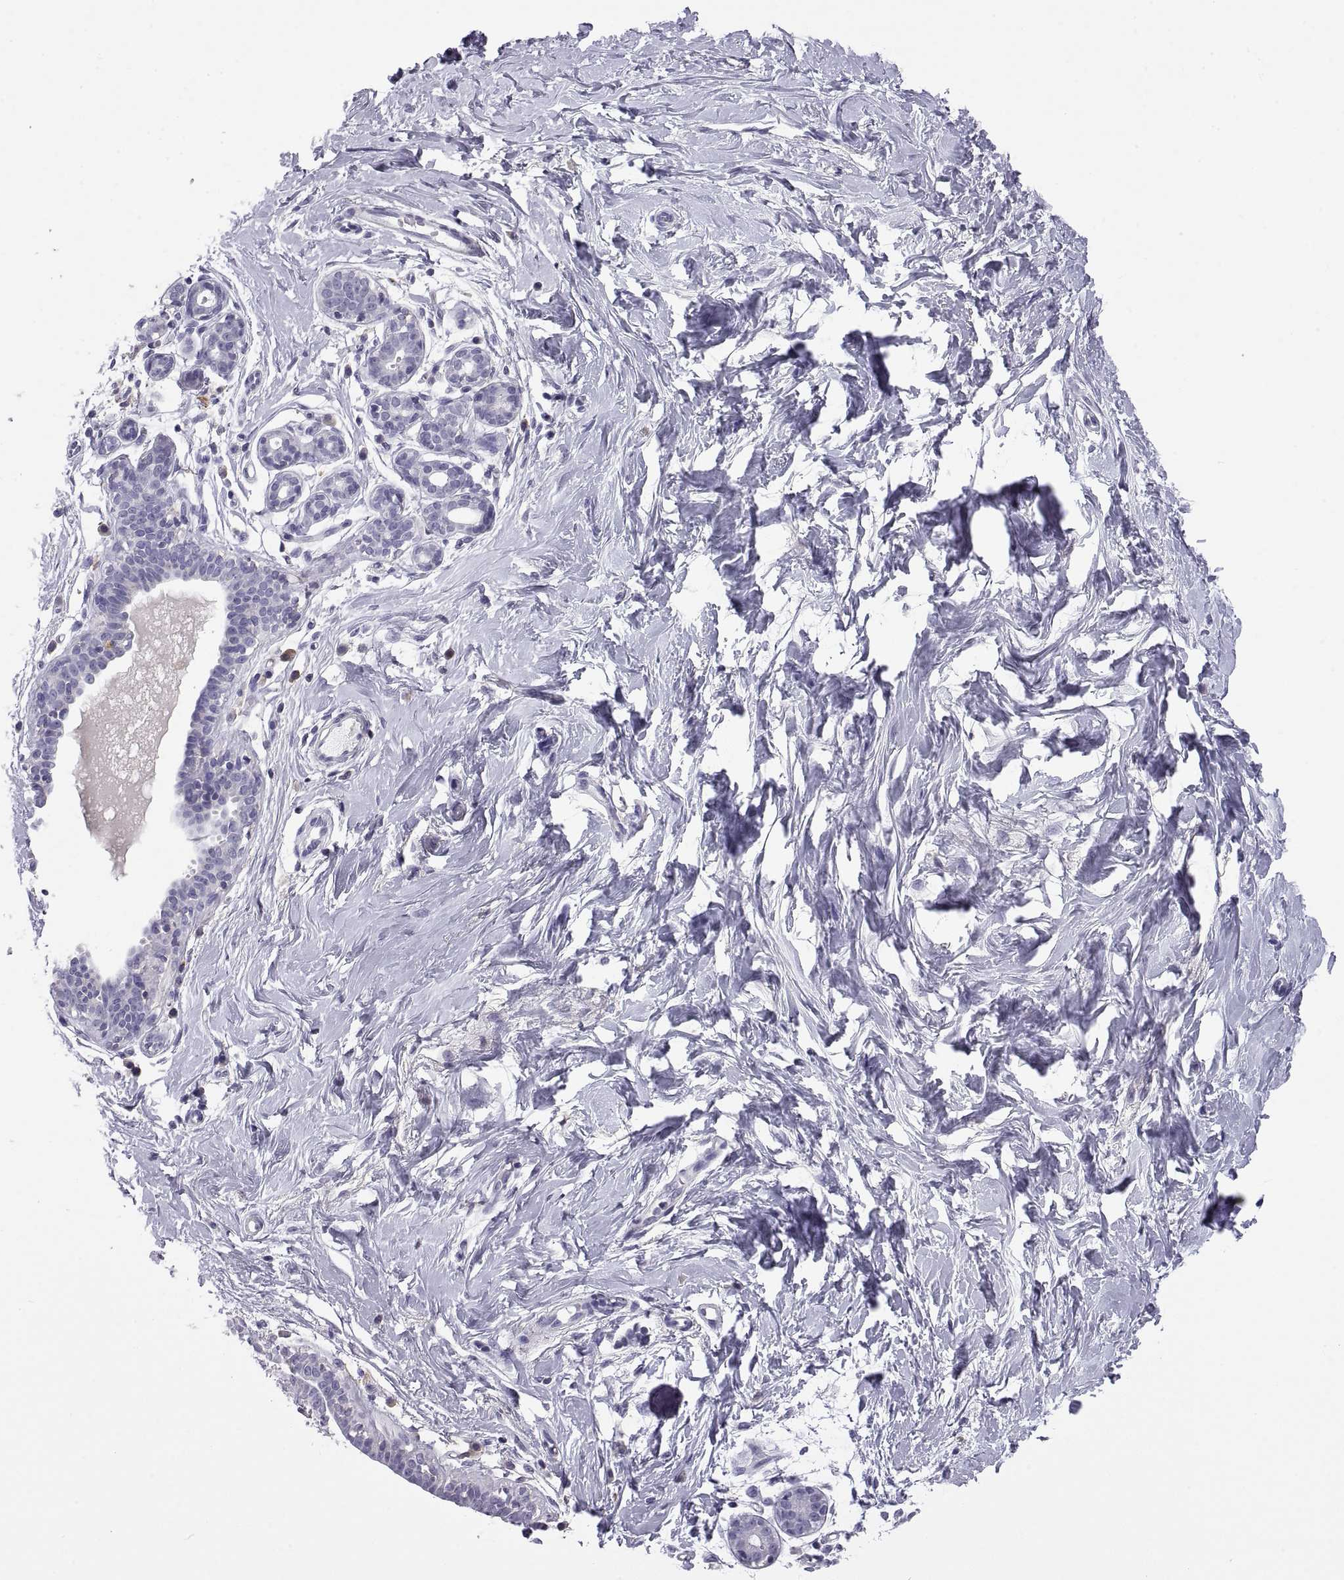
{"staining": {"intensity": "negative", "quantity": "none", "location": "none"}, "tissue": "breast", "cell_type": "Adipocytes", "image_type": "normal", "snomed": [{"axis": "morphology", "description": "Normal tissue, NOS"}, {"axis": "topography", "description": "Breast"}], "caption": "DAB immunohistochemical staining of unremarkable breast shows no significant positivity in adipocytes.", "gene": "RGS19", "patient": {"sex": "female", "age": 37}}